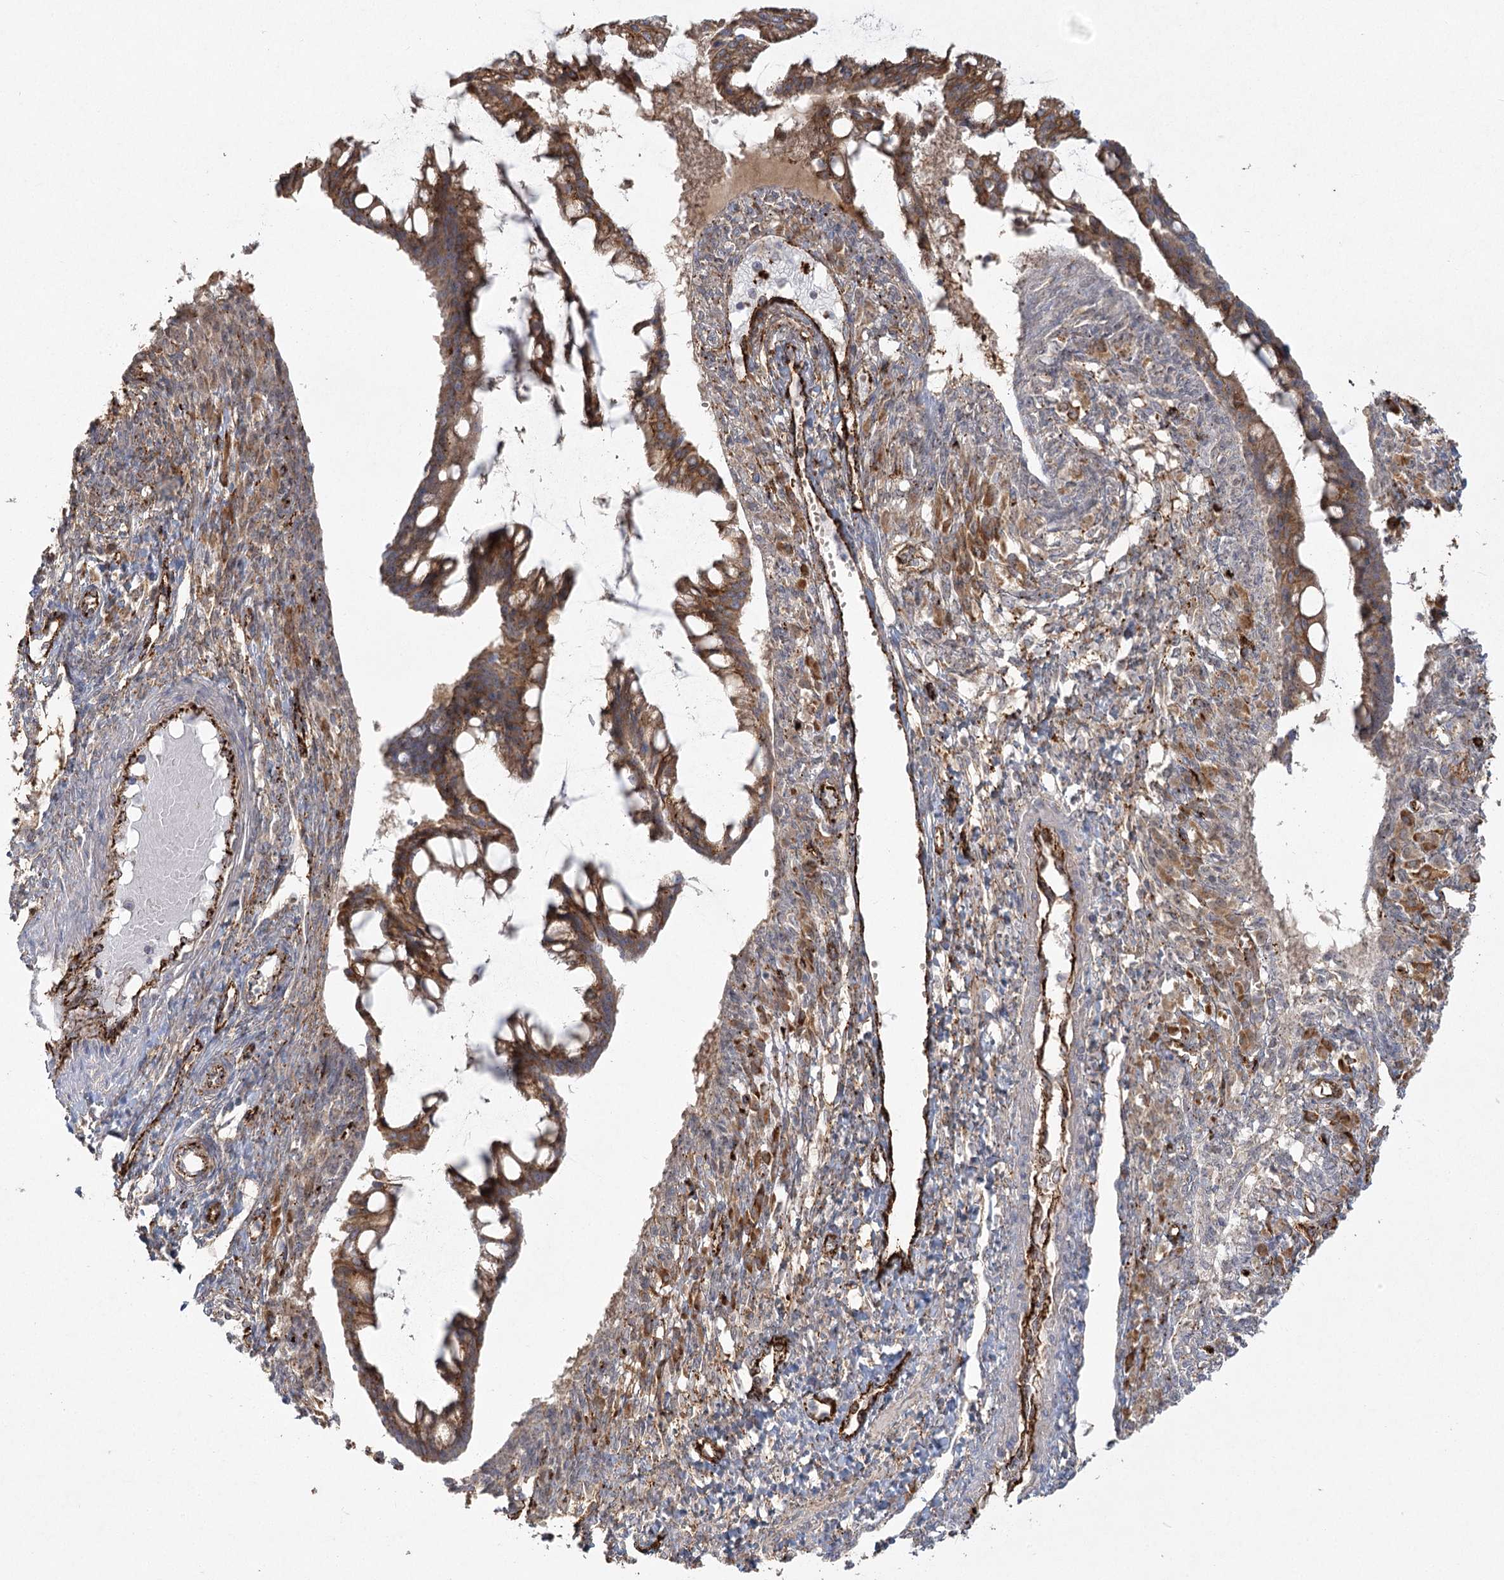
{"staining": {"intensity": "moderate", "quantity": ">75%", "location": "cytoplasmic/membranous"}, "tissue": "ovarian cancer", "cell_type": "Tumor cells", "image_type": "cancer", "snomed": [{"axis": "morphology", "description": "Cystadenocarcinoma, mucinous, NOS"}, {"axis": "topography", "description": "Ovary"}], "caption": "Mucinous cystadenocarcinoma (ovarian) was stained to show a protein in brown. There is medium levels of moderate cytoplasmic/membranous positivity in approximately >75% of tumor cells.", "gene": "KBTBD4", "patient": {"sex": "female", "age": 73}}